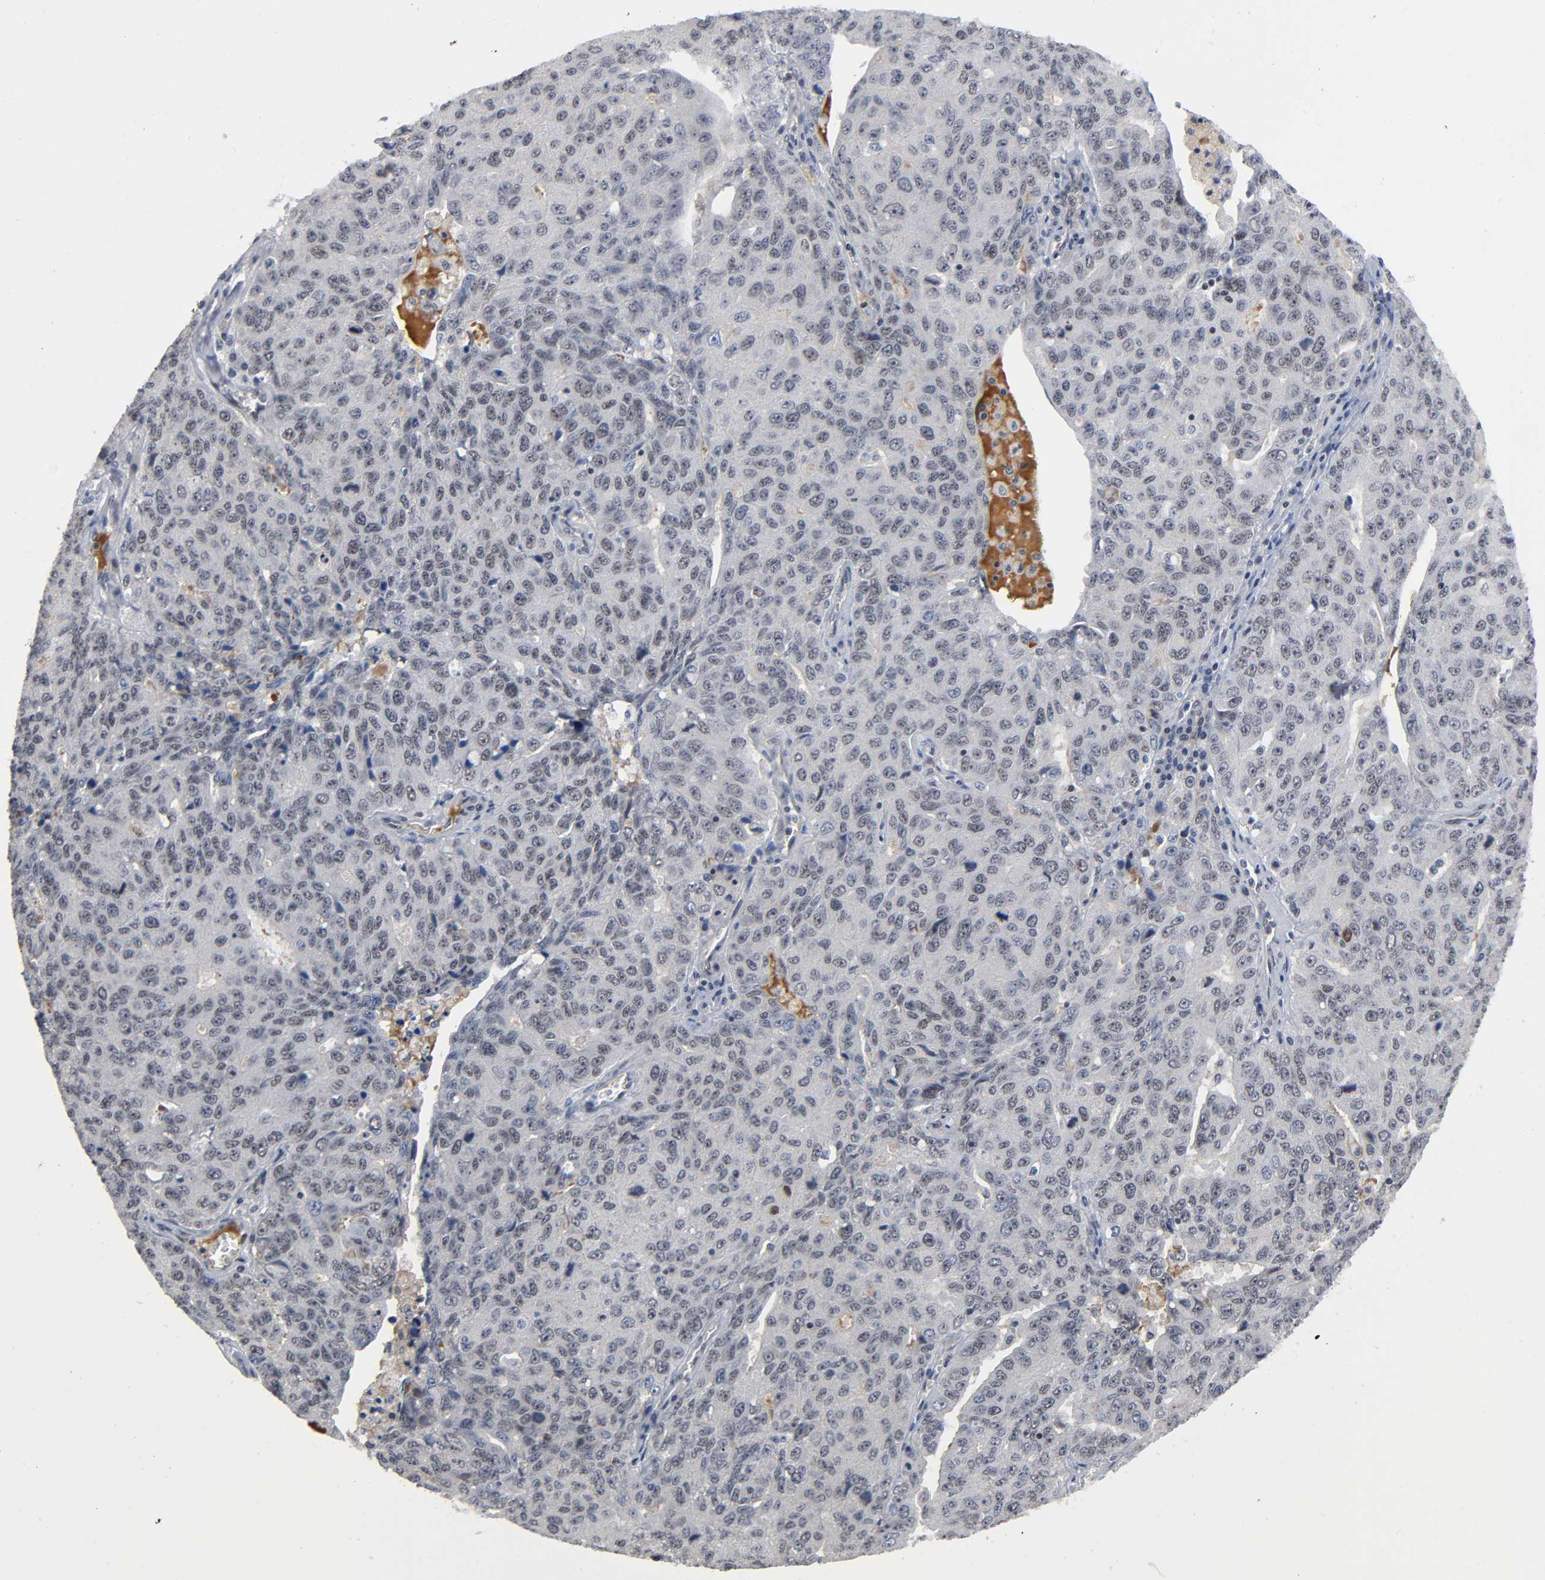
{"staining": {"intensity": "weak", "quantity": ">75%", "location": "cytoplasmic/membranous,nuclear"}, "tissue": "ovarian cancer", "cell_type": "Tumor cells", "image_type": "cancer", "snomed": [{"axis": "morphology", "description": "Carcinoma, endometroid"}, {"axis": "topography", "description": "Ovary"}], "caption": "Ovarian cancer stained for a protein reveals weak cytoplasmic/membranous and nuclear positivity in tumor cells.", "gene": "ZNF384", "patient": {"sex": "female", "age": 62}}